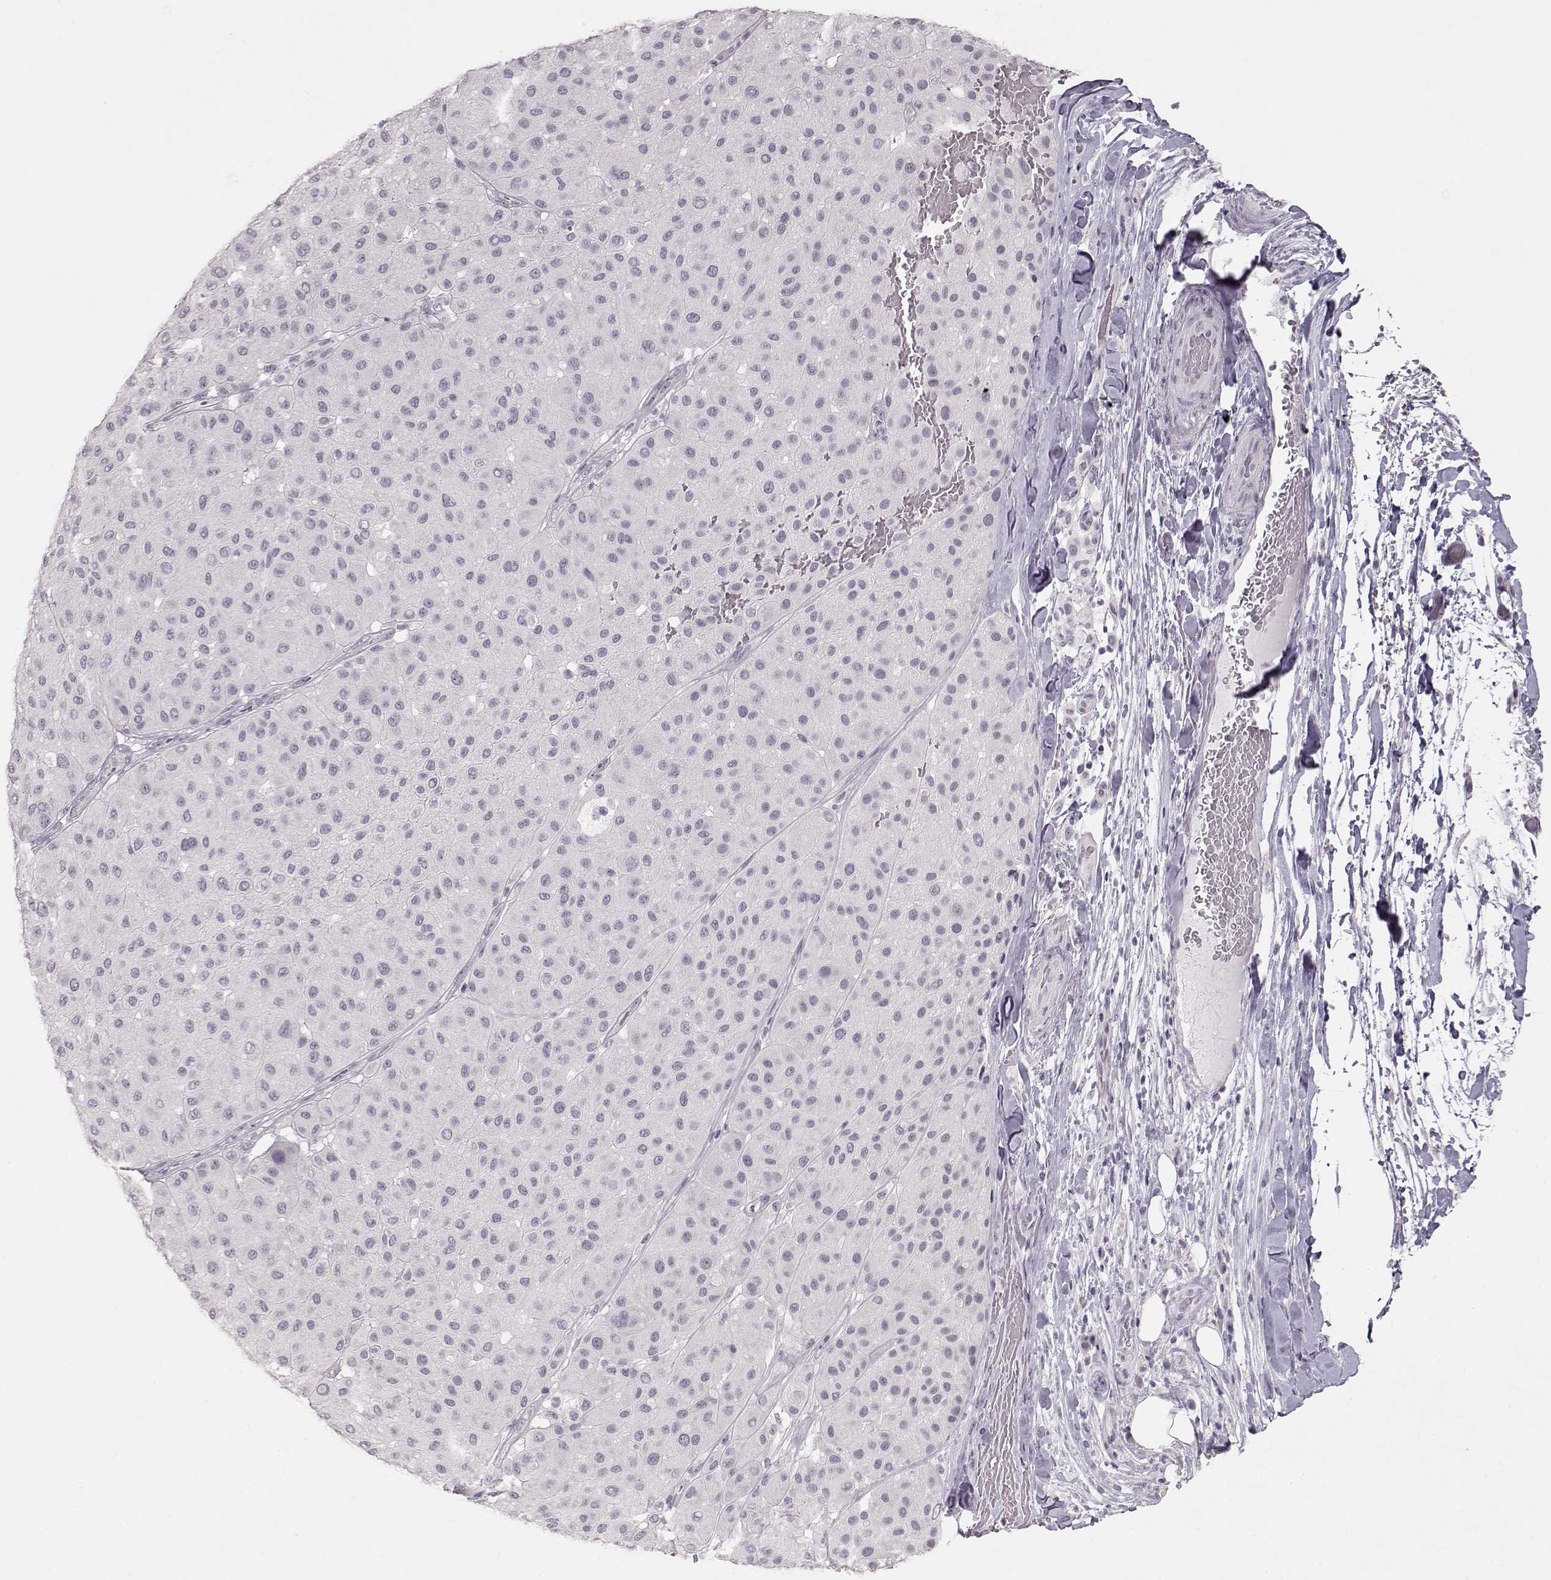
{"staining": {"intensity": "negative", "quantity": "none", "location": "none"}, "tissue": "melanoma", "cell_type": "Tumor cells", "image_type": "cancer", "snomed": [{"axis": "morphology", "description": "Malignant melanoma, Metastatic site"}, {"axis": "topography", "description": "Smooth muscle"}], "caption": "Protein analysis of melanoma displays no significant expression in tumor cells. (DAB (3,3'-diaminobenzidine) IHC visualized using brightfield microscopy, high magnification).", "gene": "FAM205A", "patient": {"sex": "male", "age": 41}}